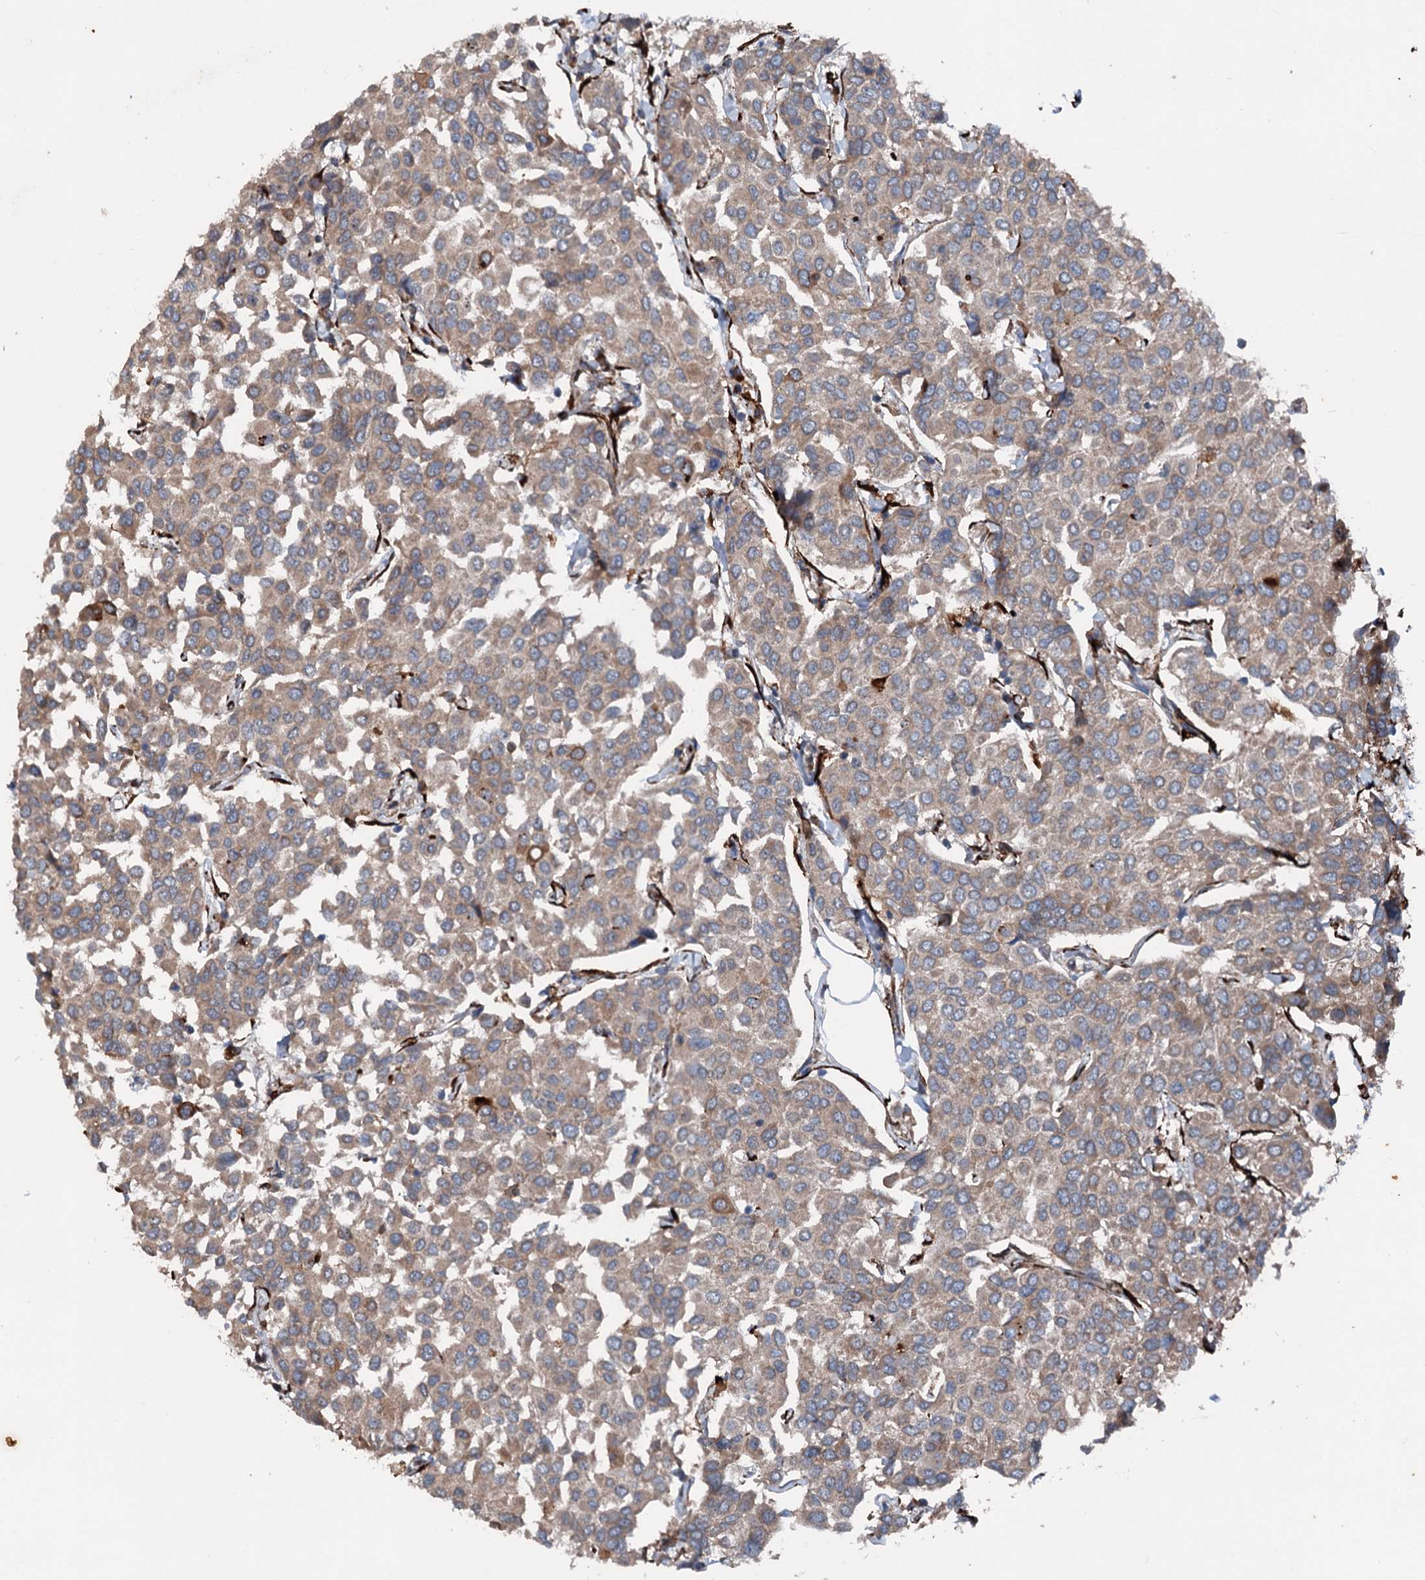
{"staining": {"intensity": "moderate", "quantity": ">75%", "location": "cytoplasmic/membranous"}, "tissue": "breast cancer", "cell_type": "Tumor cells", "image_type": "cancer", "snomed": [{"axis": "morphology", "description": "Duct carcinoma"}, {"axis": "topography", "description": "Breast"}], "caption": "DAB immunohistochemical staining of infiltrating ductal carcinoma (breast) reveals moderate cytoplasmic/membranous protein expression in approximately >75% of tumor cells.", "gene": "DDIAS", "patient": {"sex": "female", "age": 55}}